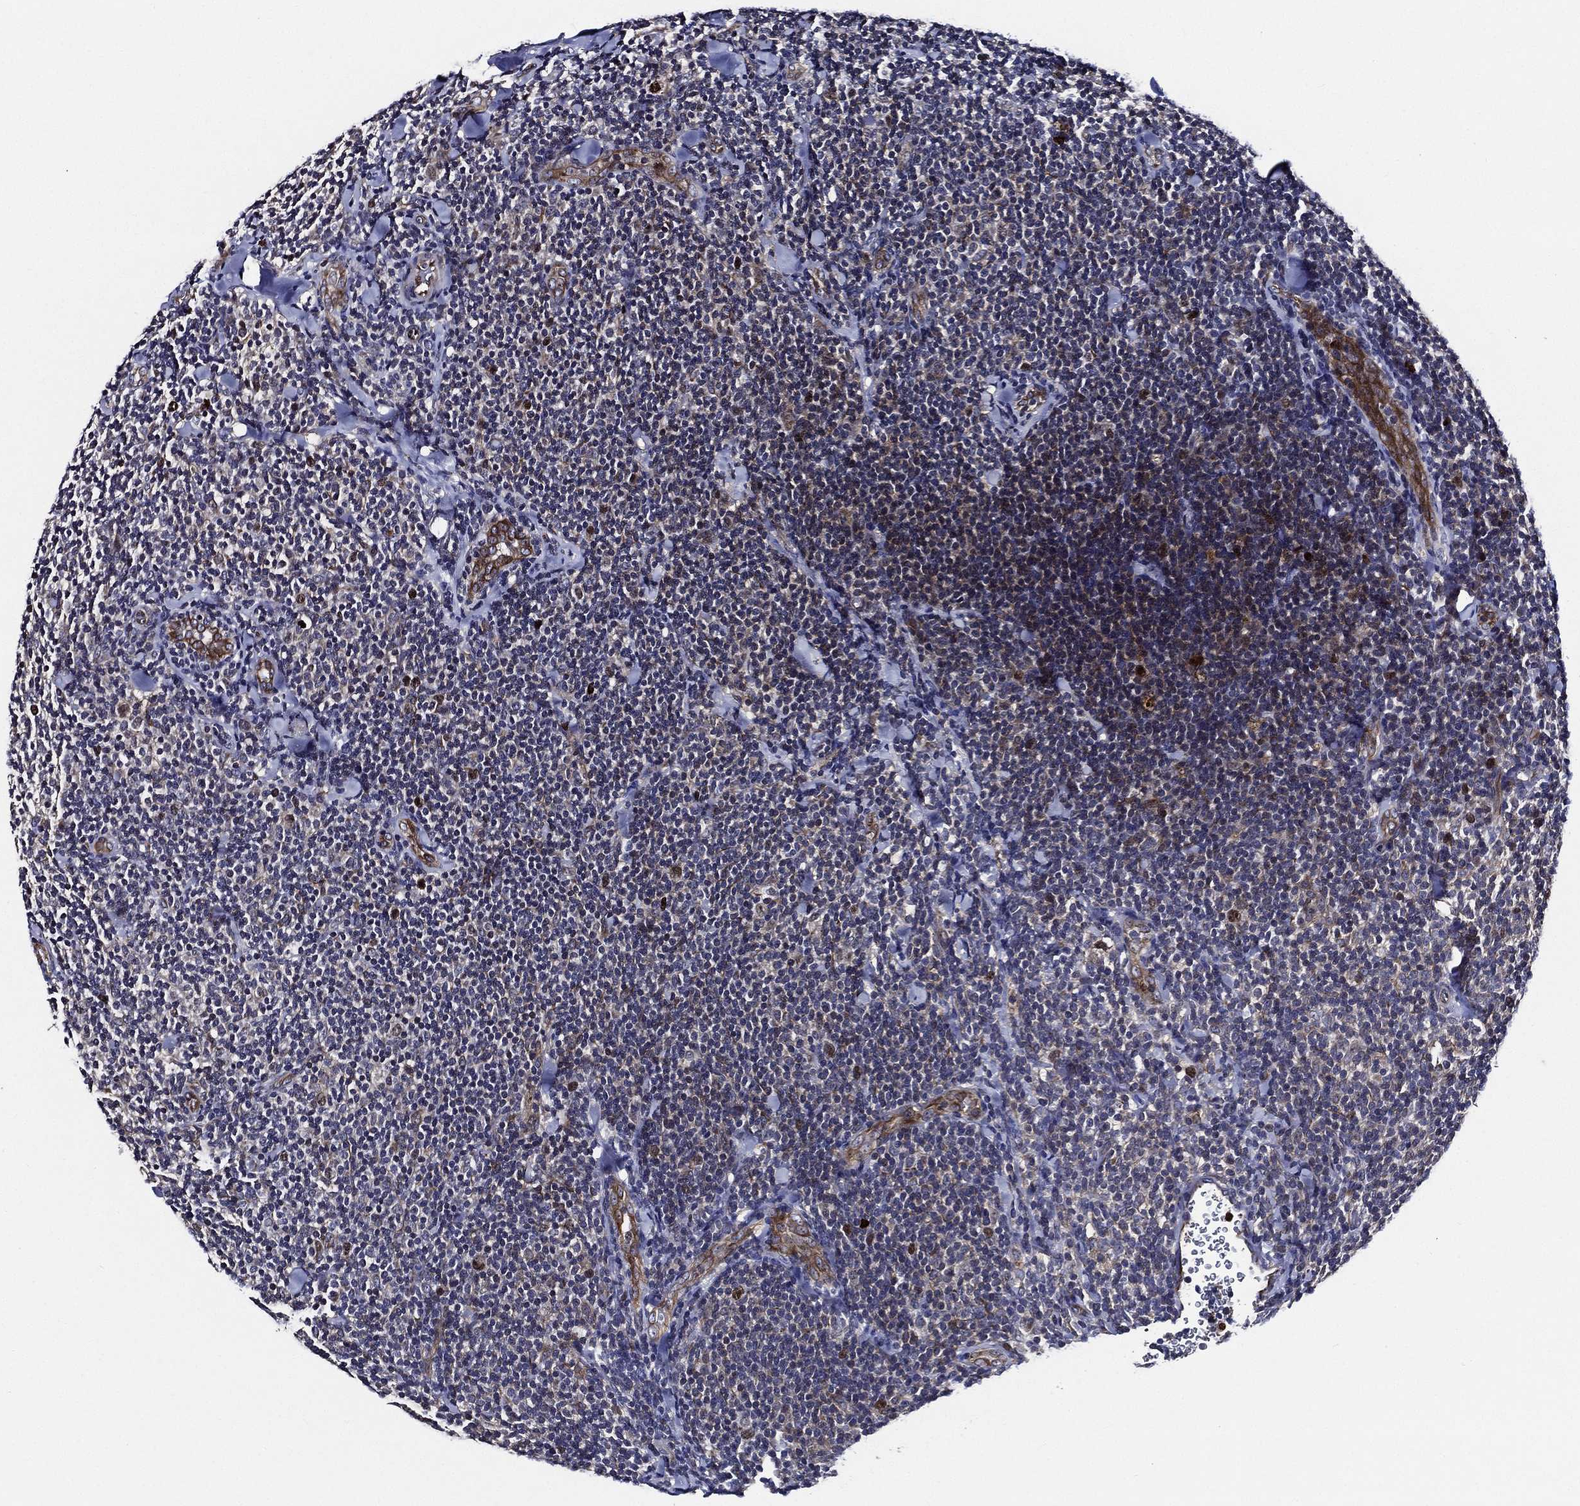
{"staining": {"intensity": "negative", "quantity": "none", "location": "none"}, "tissue": "lymphoma", "cell_type": "Tumor cells", "image_type": "cancer", "snomed": [{"axis": "morphology", "description": "Malignant lymphoma, non-Hodgkin's type, Low grade"}, {"axis": "topography", "description": "Lymph node"}], "caption": "Protein analysis of low-grade malignant lymphoma, non-Hodgkin's type demonstrates no significant staining in tumor cells.", "gene": "KIF20B", "patient": {"sex": "female", "age": 56}}